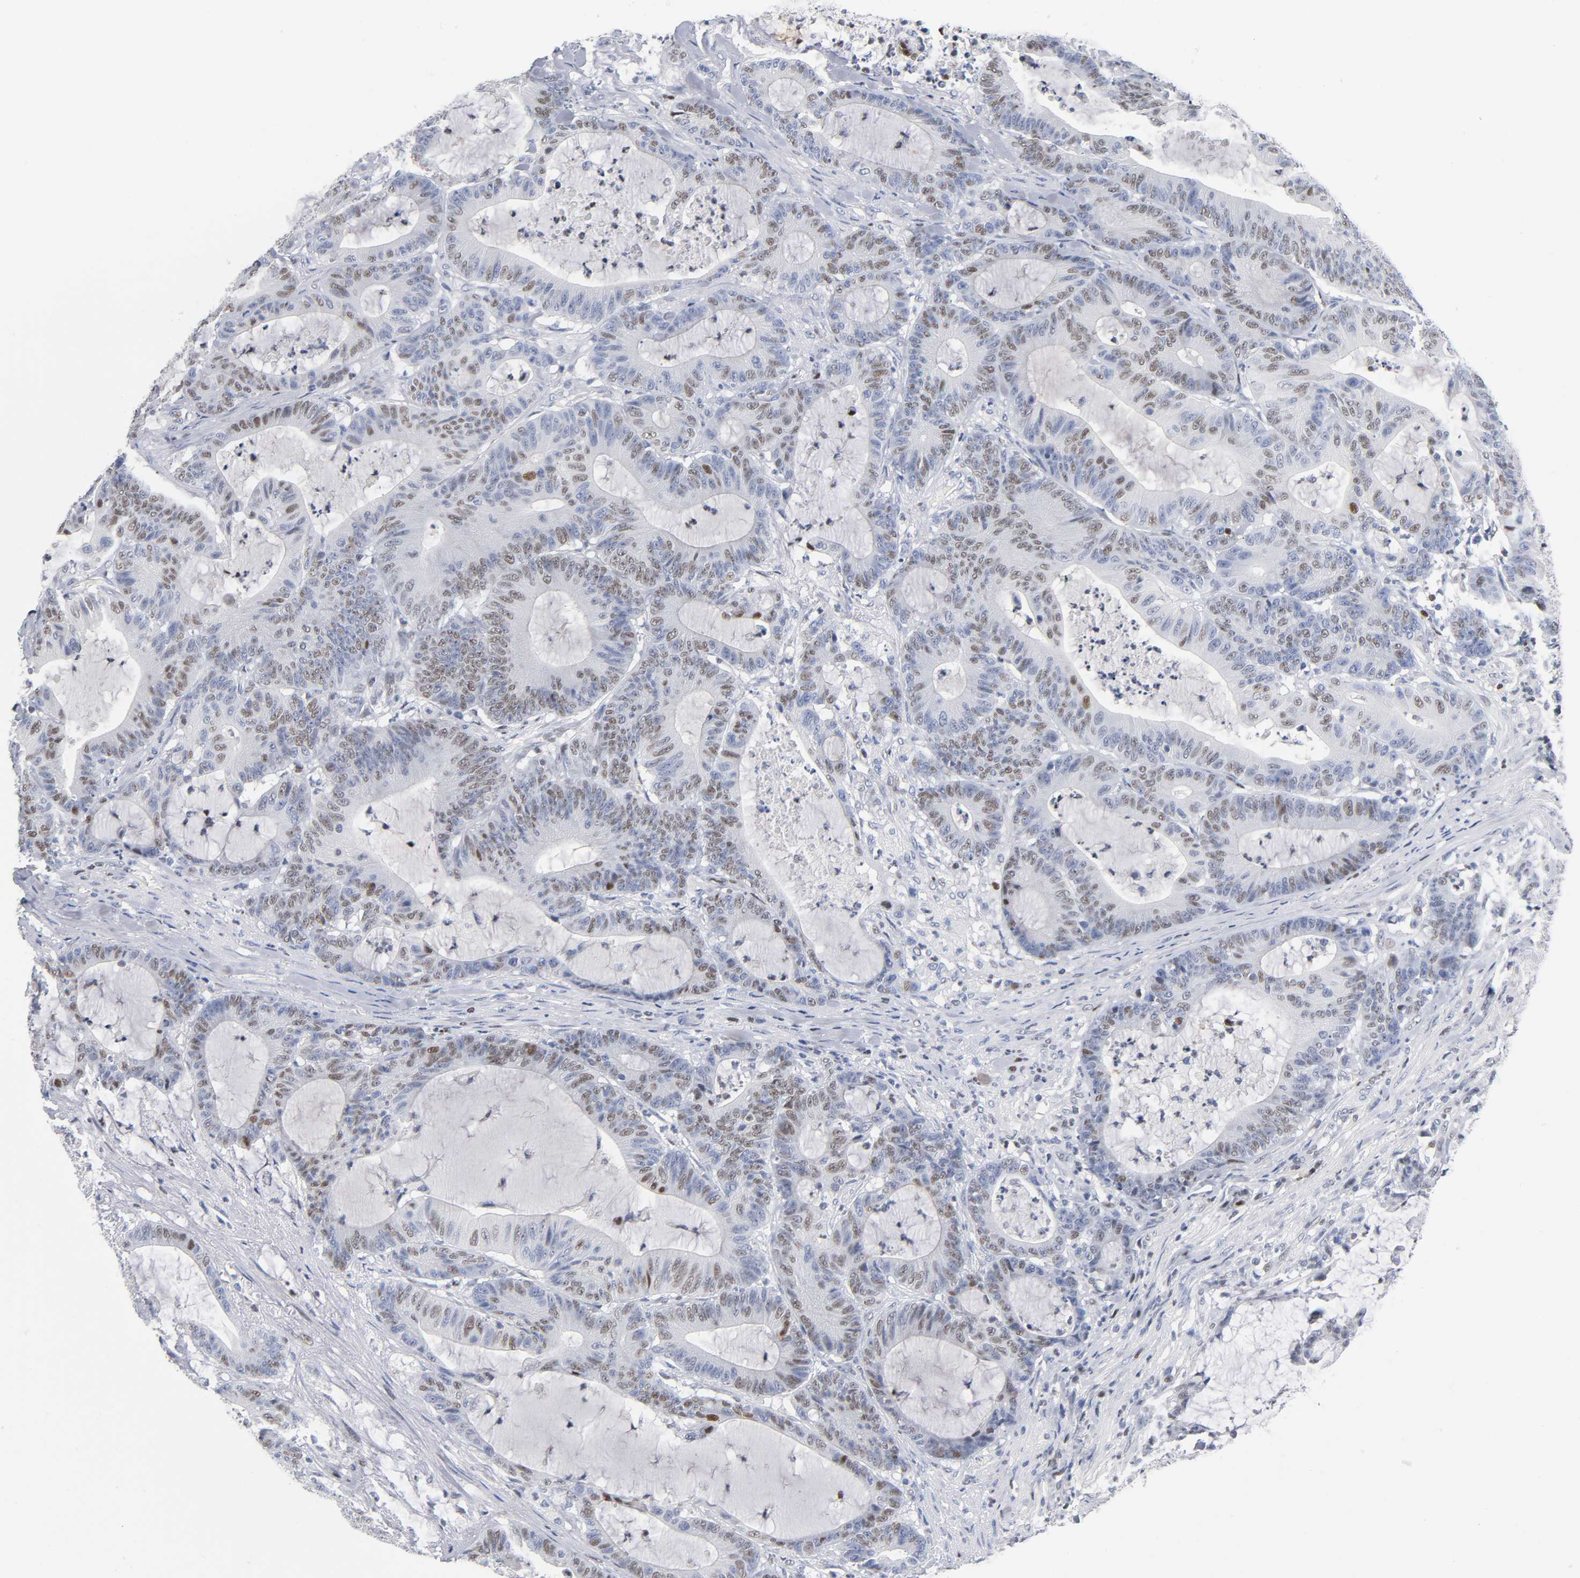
{"staining": {"intensity": "weak", "quantity": "25%-75%", "location": "nuclear"}, "tissue": "colorectal cancer", "cell_type": "Tumor cells", "image_type": "cancer", "snomed": [{"axis": "morphology", "description": "Adenocarcinoma, NOS"}, {"axis": "topography", "description": "Colon"}], "caption": "High-power microscopy captured an immunohistochemistry (IHC) histopathology image of adenocarcinoma (colorectal), revealing weak nuclear positivity in about 25%-75% of tumor cells. The staining was performed using DAB, with brown indicating positive protein expression. Nuclei are stained blue with hematoxylin.", "gene": "SP3", "patient": {"sex": "female", "age": 84}}